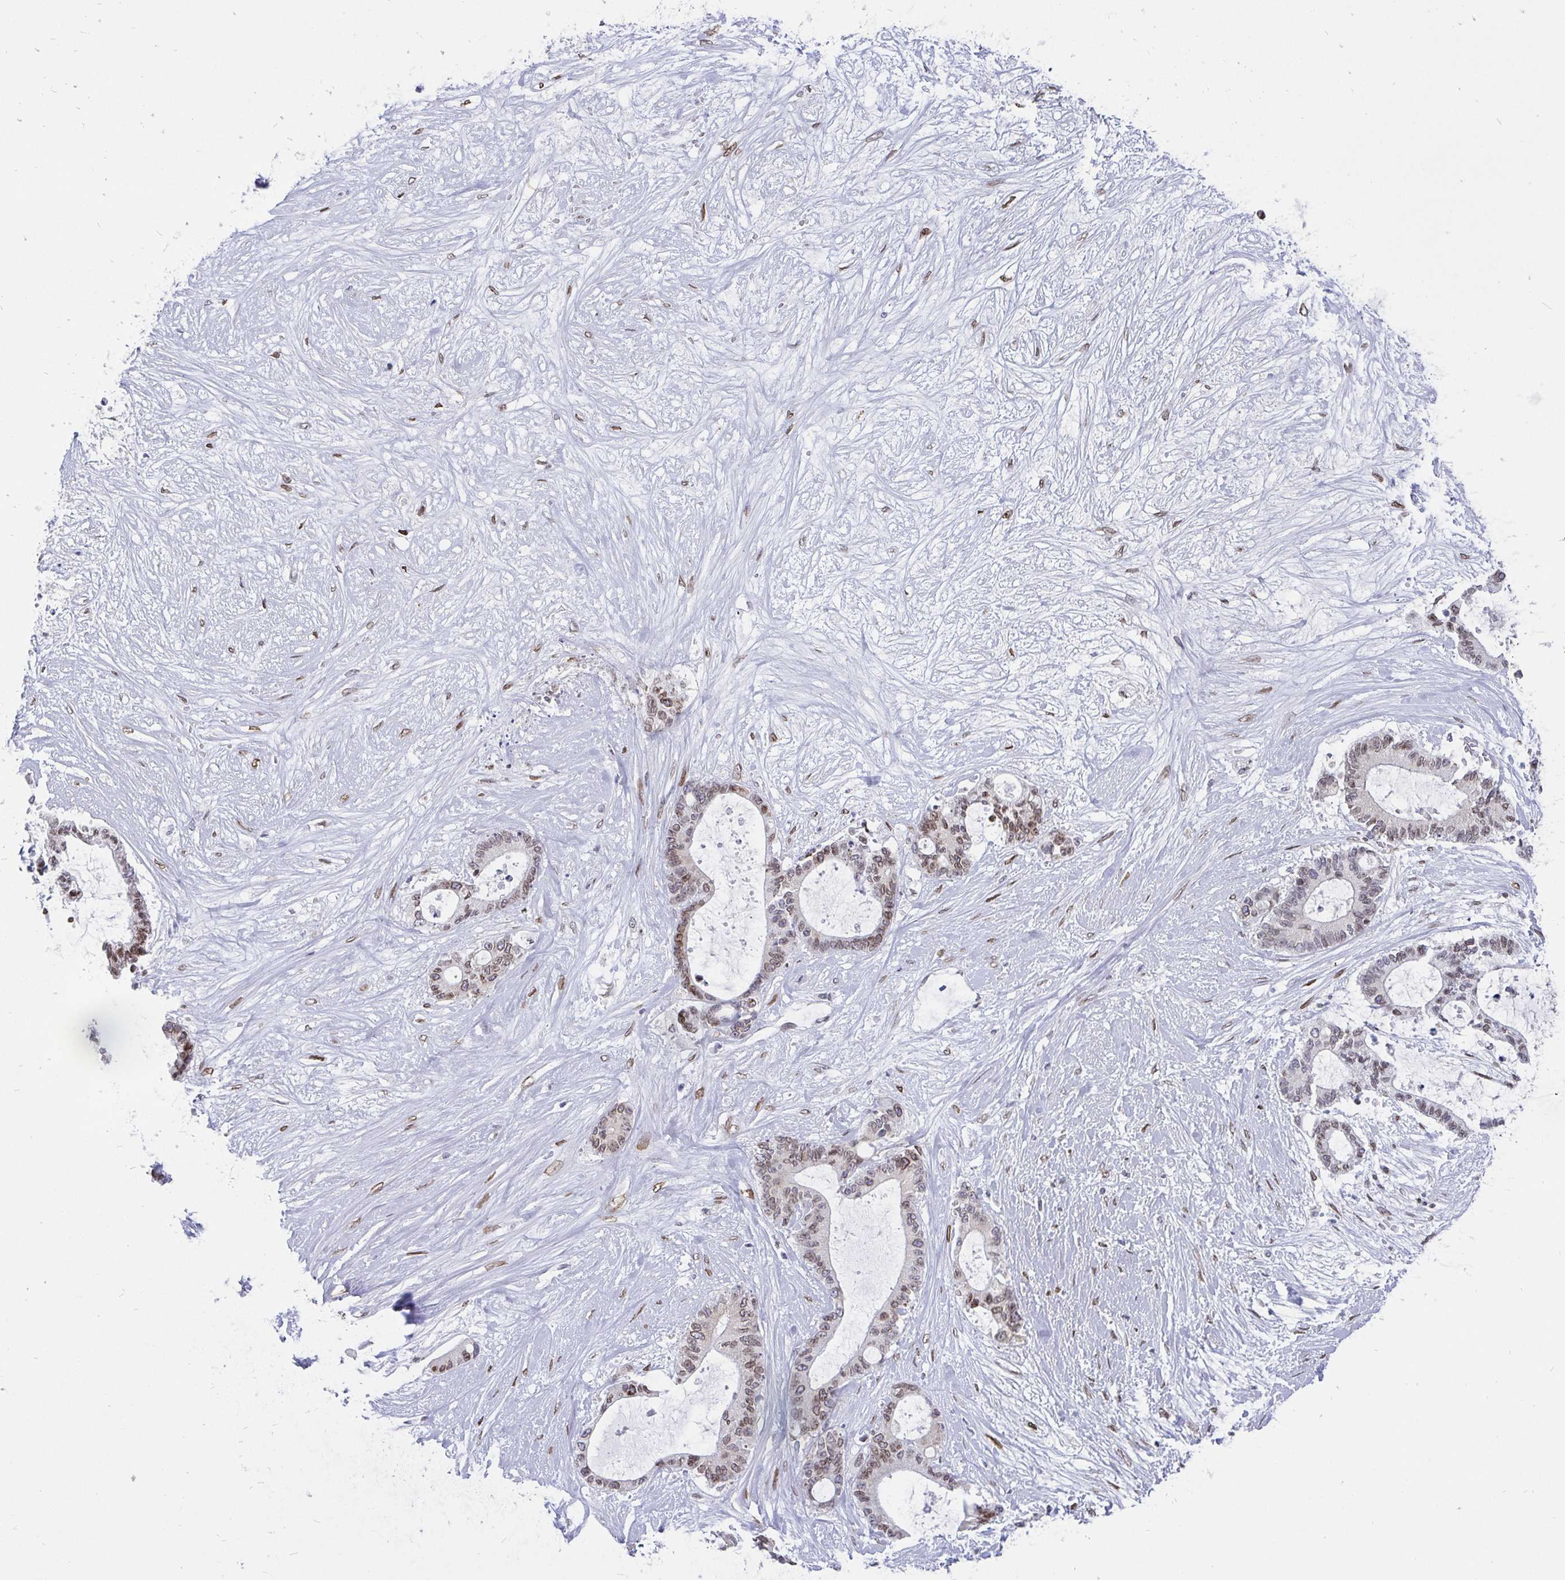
{"staining": {"intensity": "weak", "quantity": "25%-75%", "location": "cytoplasmic/membranous,nuclear"}, "tissue": "liver cancer", "cell_type": "Tumor cells", "image_type": "cancer", "snomed": [{"axis": "morphology", "description": "Normal tissue, NOS"}, {"axis": "morphology", "description": "Cholangiocarcinoma"}, {"axis": "topography", "description": "Liver"}, {"axis": "topography", "description": "Peripheral nerve tissue"}], "caption": "A photomicrograph showing weak cytoplasmic/membranous and nuclear positivity in approximately 25%-75% of tumor cells in cholangiocarcinoma (liver), as visualized by brown immunohistochemical staining.", "gene": "EMD", "patient": {"sex": "female", "age": 73}}